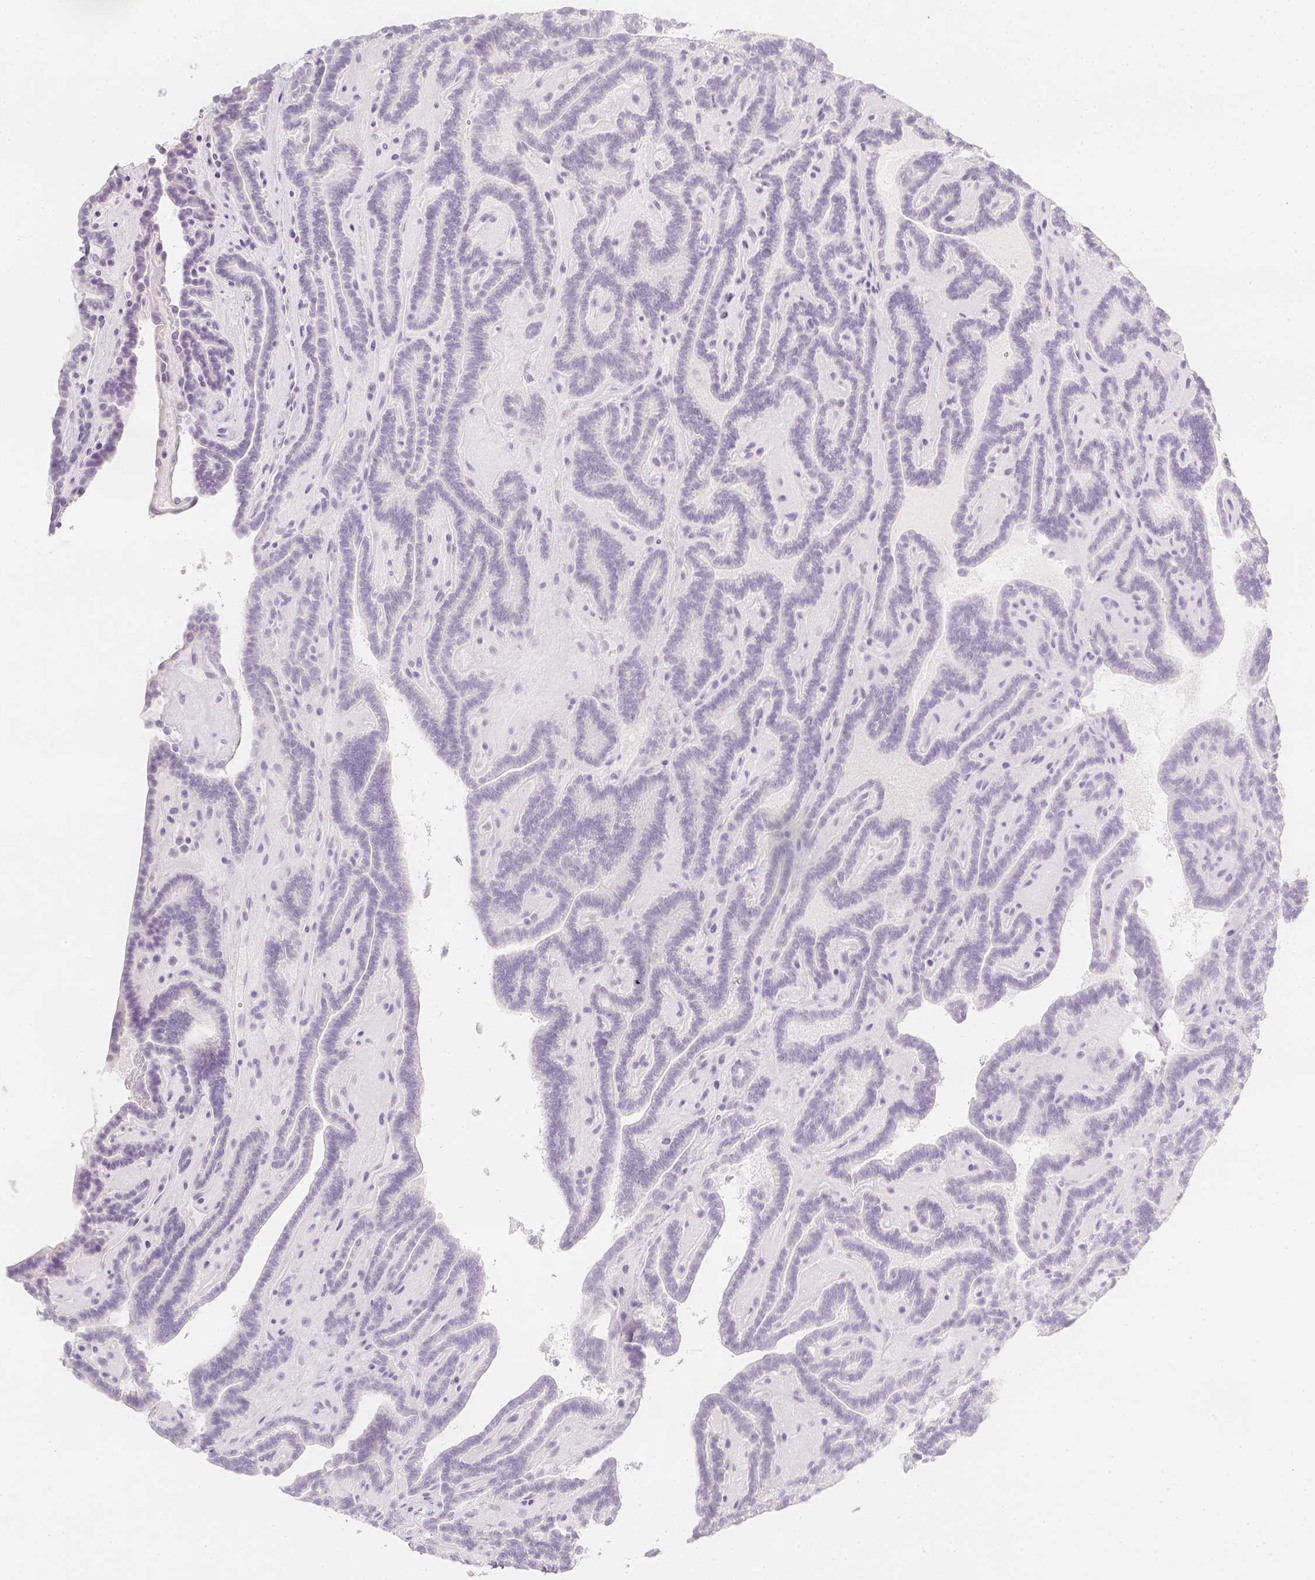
{"staining": {"intensity": "negative", "quantity": "none", "location": "none"}, "tissue": "thyroid cancer", "cell_type": "Tumor cells", "image_type": "cancer", "snomed": [{"axis": "morphology", "description": "Papillary adenocarcinoma, NOS"}, {"axis": "topography", "description": "Thyroid gland"}], "caption": "There is no significant positivity in tumor cells of thyroid cancer (papillary adenocarcinoma).", "gene": "SLC18A1", "patient": {"sex": "female", "age": 21}}